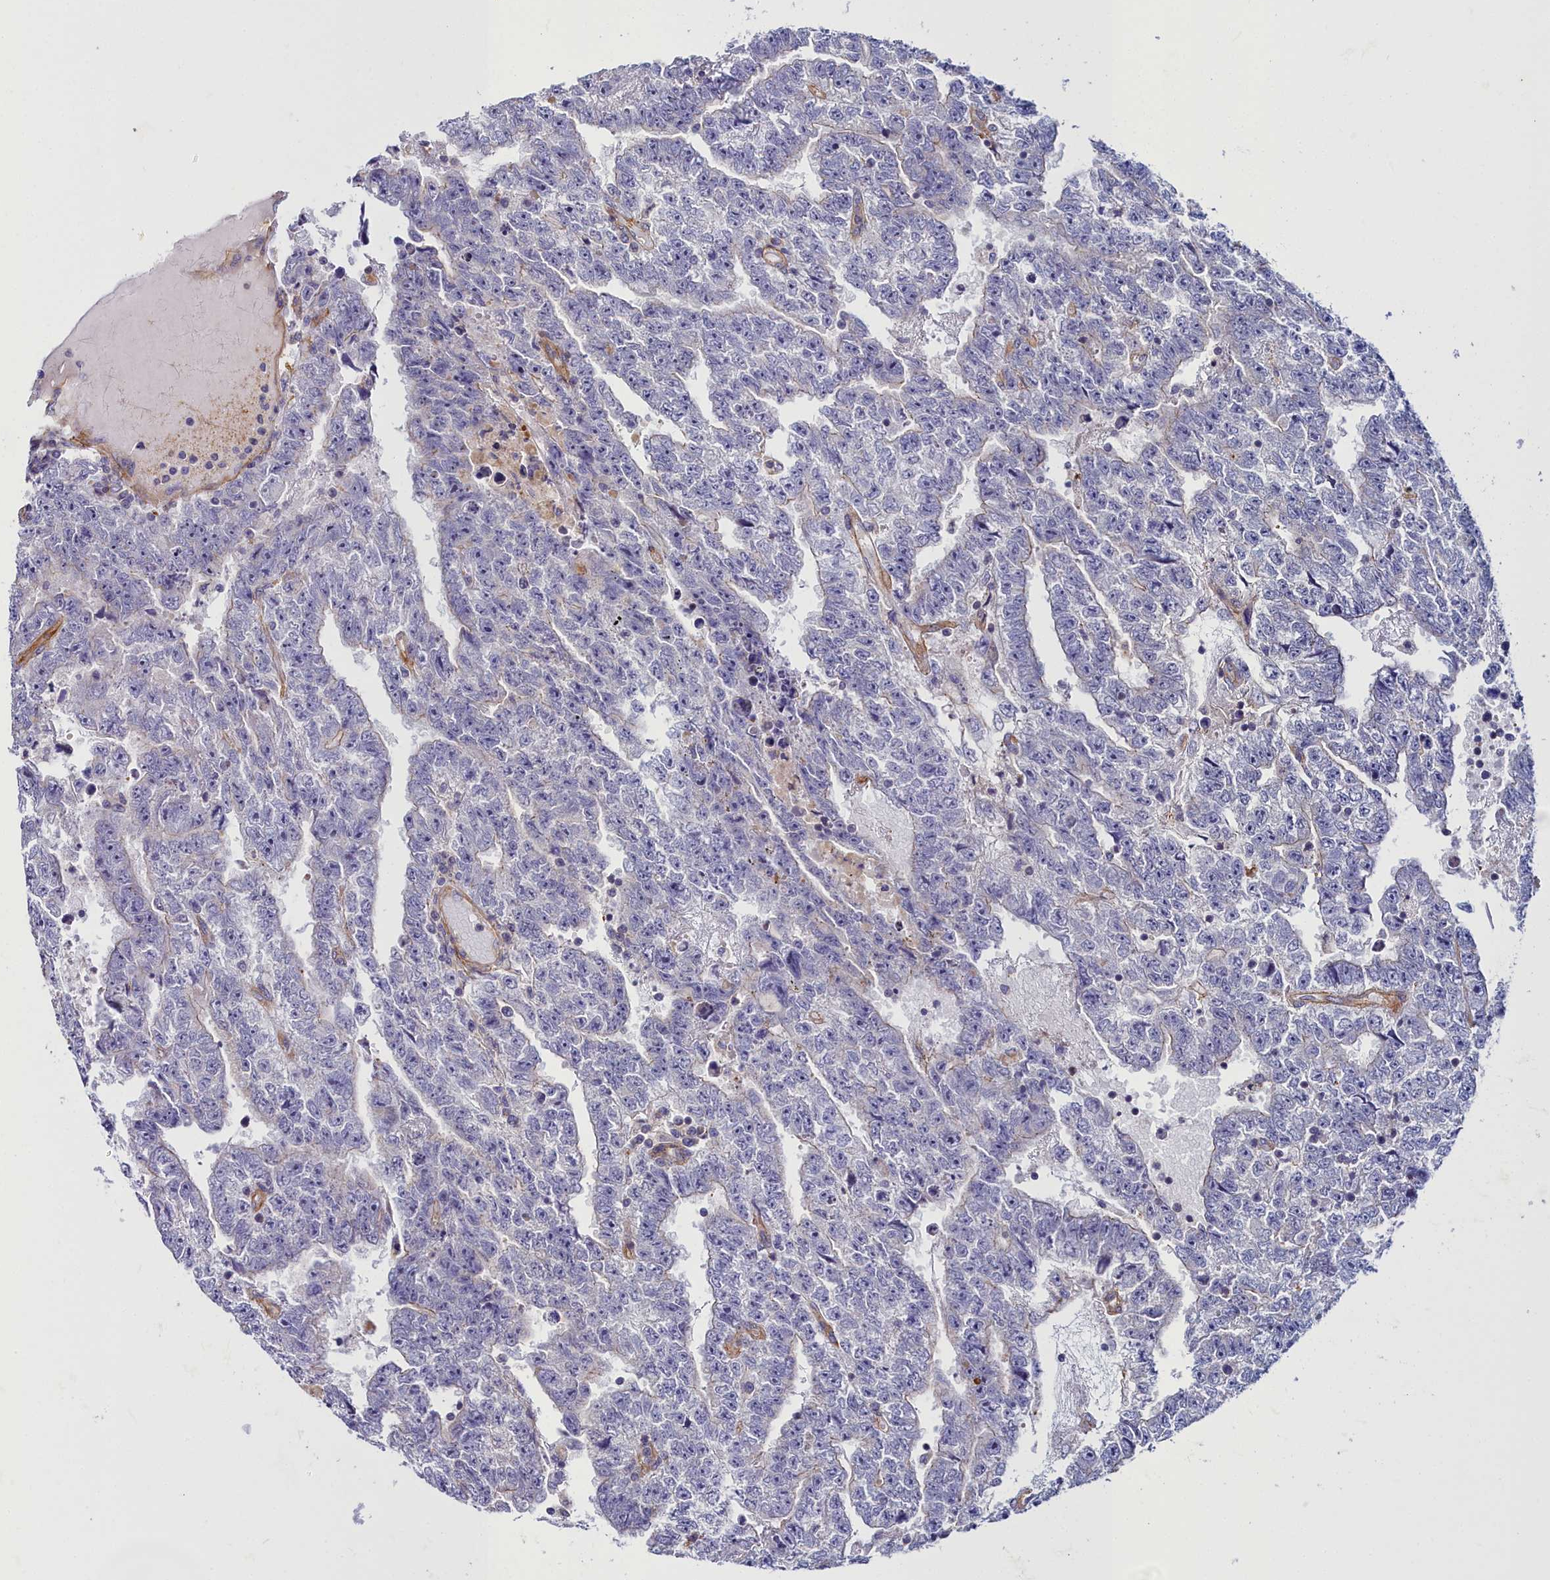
{"staining": {"intensity": "negative", "quantity": "none", "location": "none"}, "tissue": "testis cancer", "cell_type": "Tumor cells", "image_type": "cancer", "snomed": [{"axis": "morphology", "description": "Carcinoma, Embryonal, NOS"}, {"axis": "topography", "description": "Testis"}], "caption": "Immunohistochemistry image of neoplastic tissue: testis cancer (embryonal carcinoma) stained with DAB (3,3'-diaminobenzidine) reveals no significant protein expression in tumor cells.", "gene": "FADS3", "patient": {"sex": "male", "age": 25}}